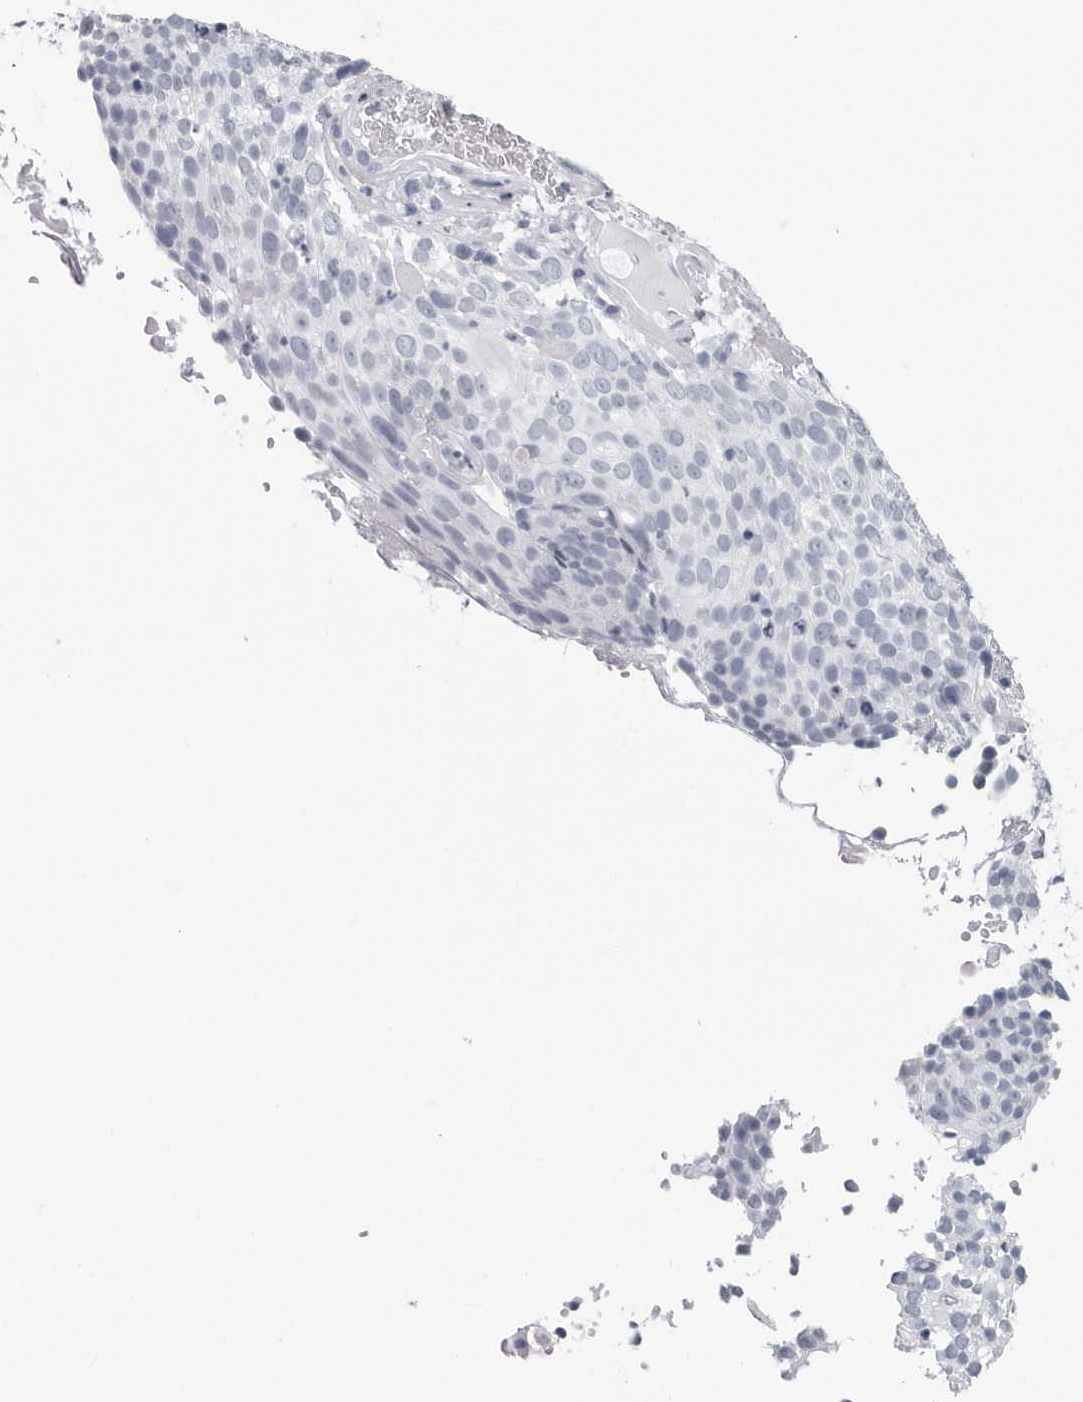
{"staining": {"intensity": "negative", "quantity": "none", "location": "none"}, "tissue": "cervical cancer", "cell_type": "Tumor cells", "image_type": "cancer", "snomed": [{"axis": "morphology", "description": "Squamous cell carcinoma, NOS"}, {"axis": "topography", "description": "Cervix"}], "caption": "Immunohistochemistry (IHC) histopathology image of neoplastic tissue: cervical cancer (squamous cell carcinoma) stained with DAB (3,3'-diaminobenzidine) reveals no significant protein staining in tumor cells.", "gene": "CSH1", "patient": {"sex": "female", "age": 74}}